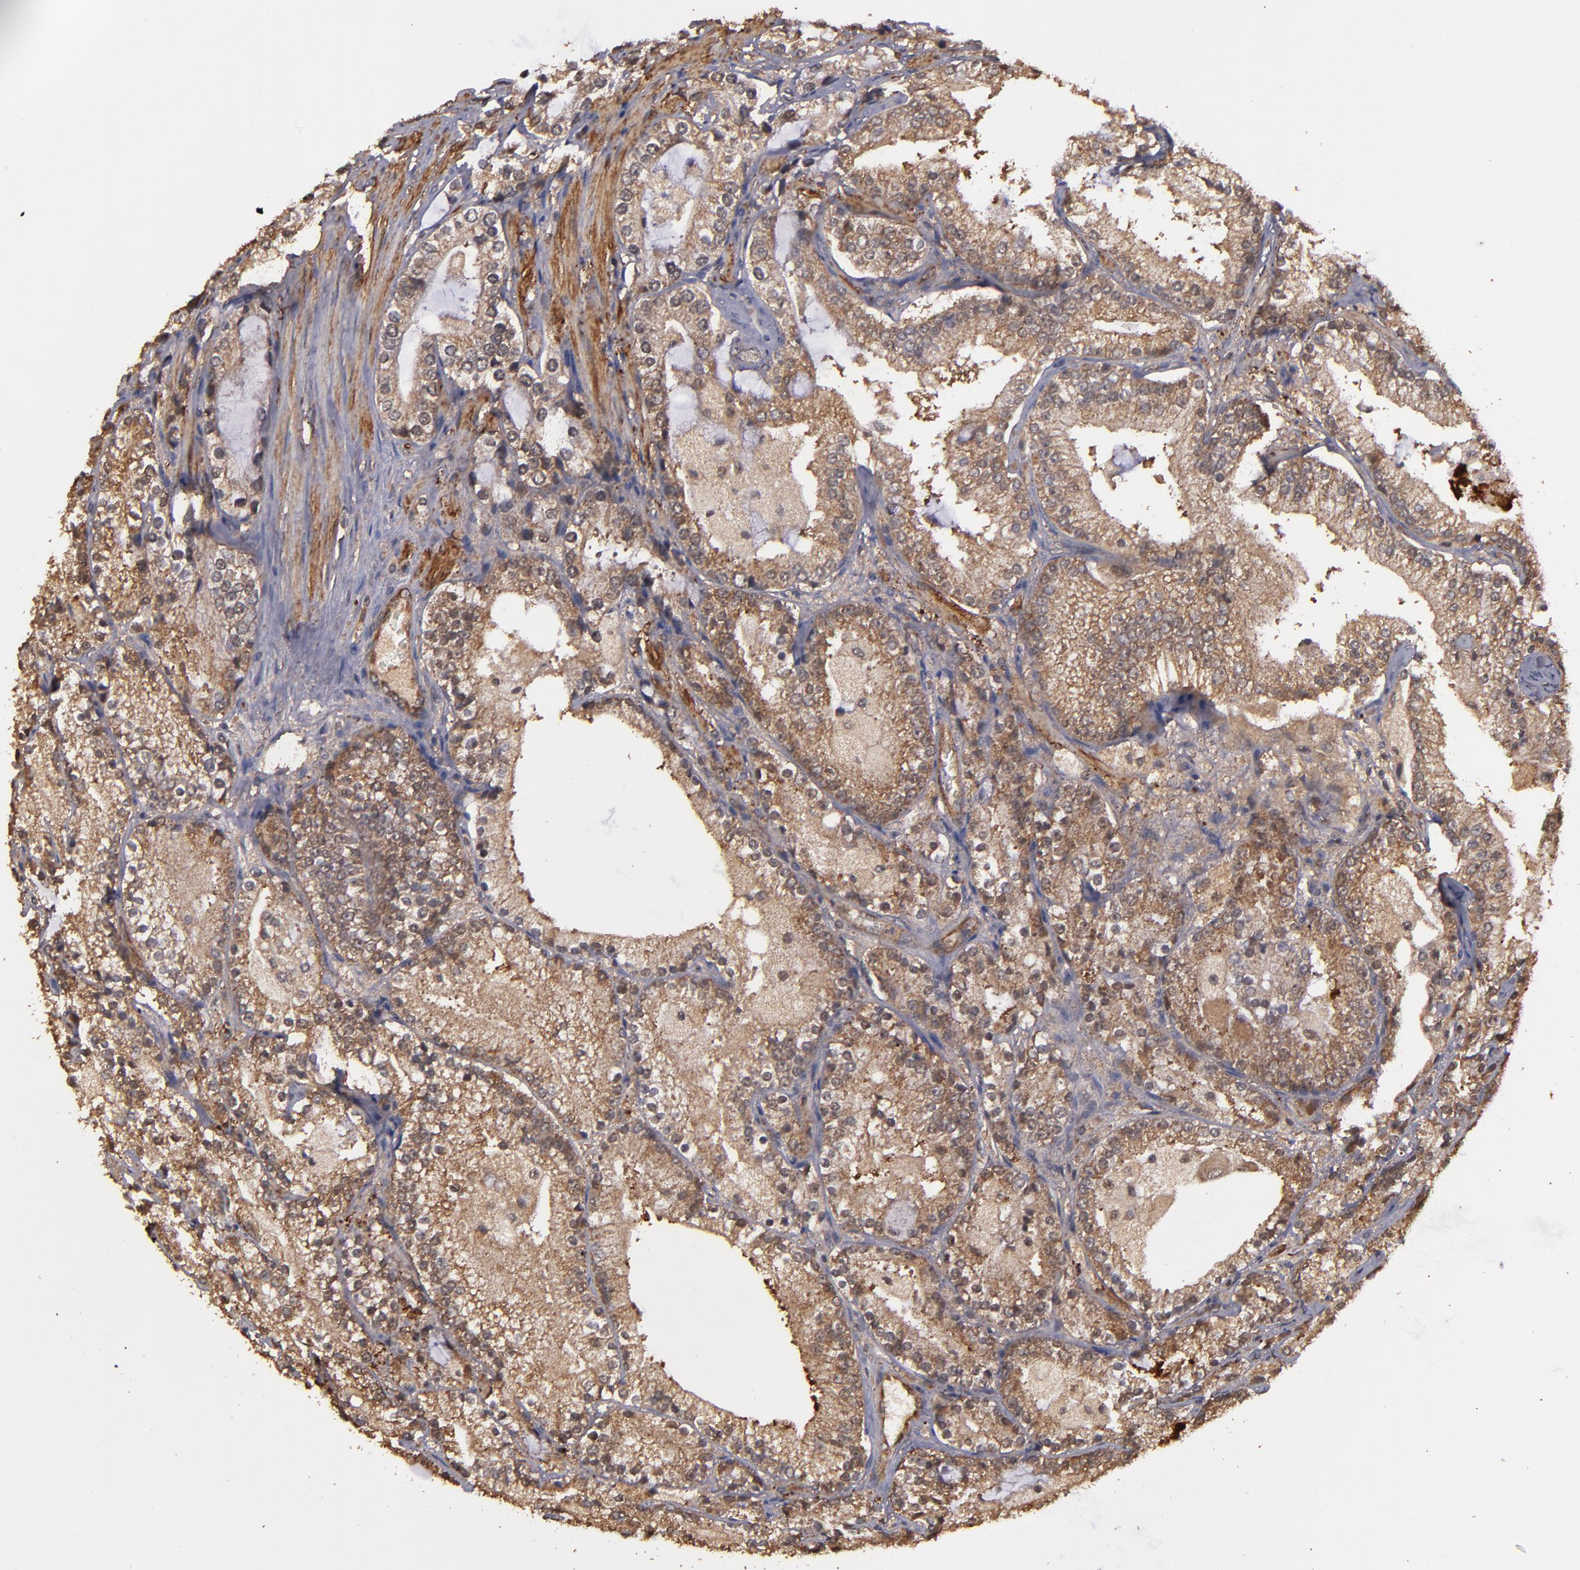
{"staining": {"intensity": "moderate", "quantity": ">75%", "location": "cytoplasmic/membranous"}, "tissue": "prostate cancer", "cell_type": "Tumor cells", "image_type": "cancer", "snomed": [{"axis": "morphology", "description": "Adenocarcinoma, High grade"}, {"axis": "topography", "description": "Prostate"}], "caption": "Immunohistochemical staining of prostate cancer (high-grade adenocarcinoma) demonstrates medium levels of moderate cytoplasmic/membranous protein staining in about >75% of tumor cells.", "gene": "TXNDC16", "patient": {"sex": "male", "age": 63}}